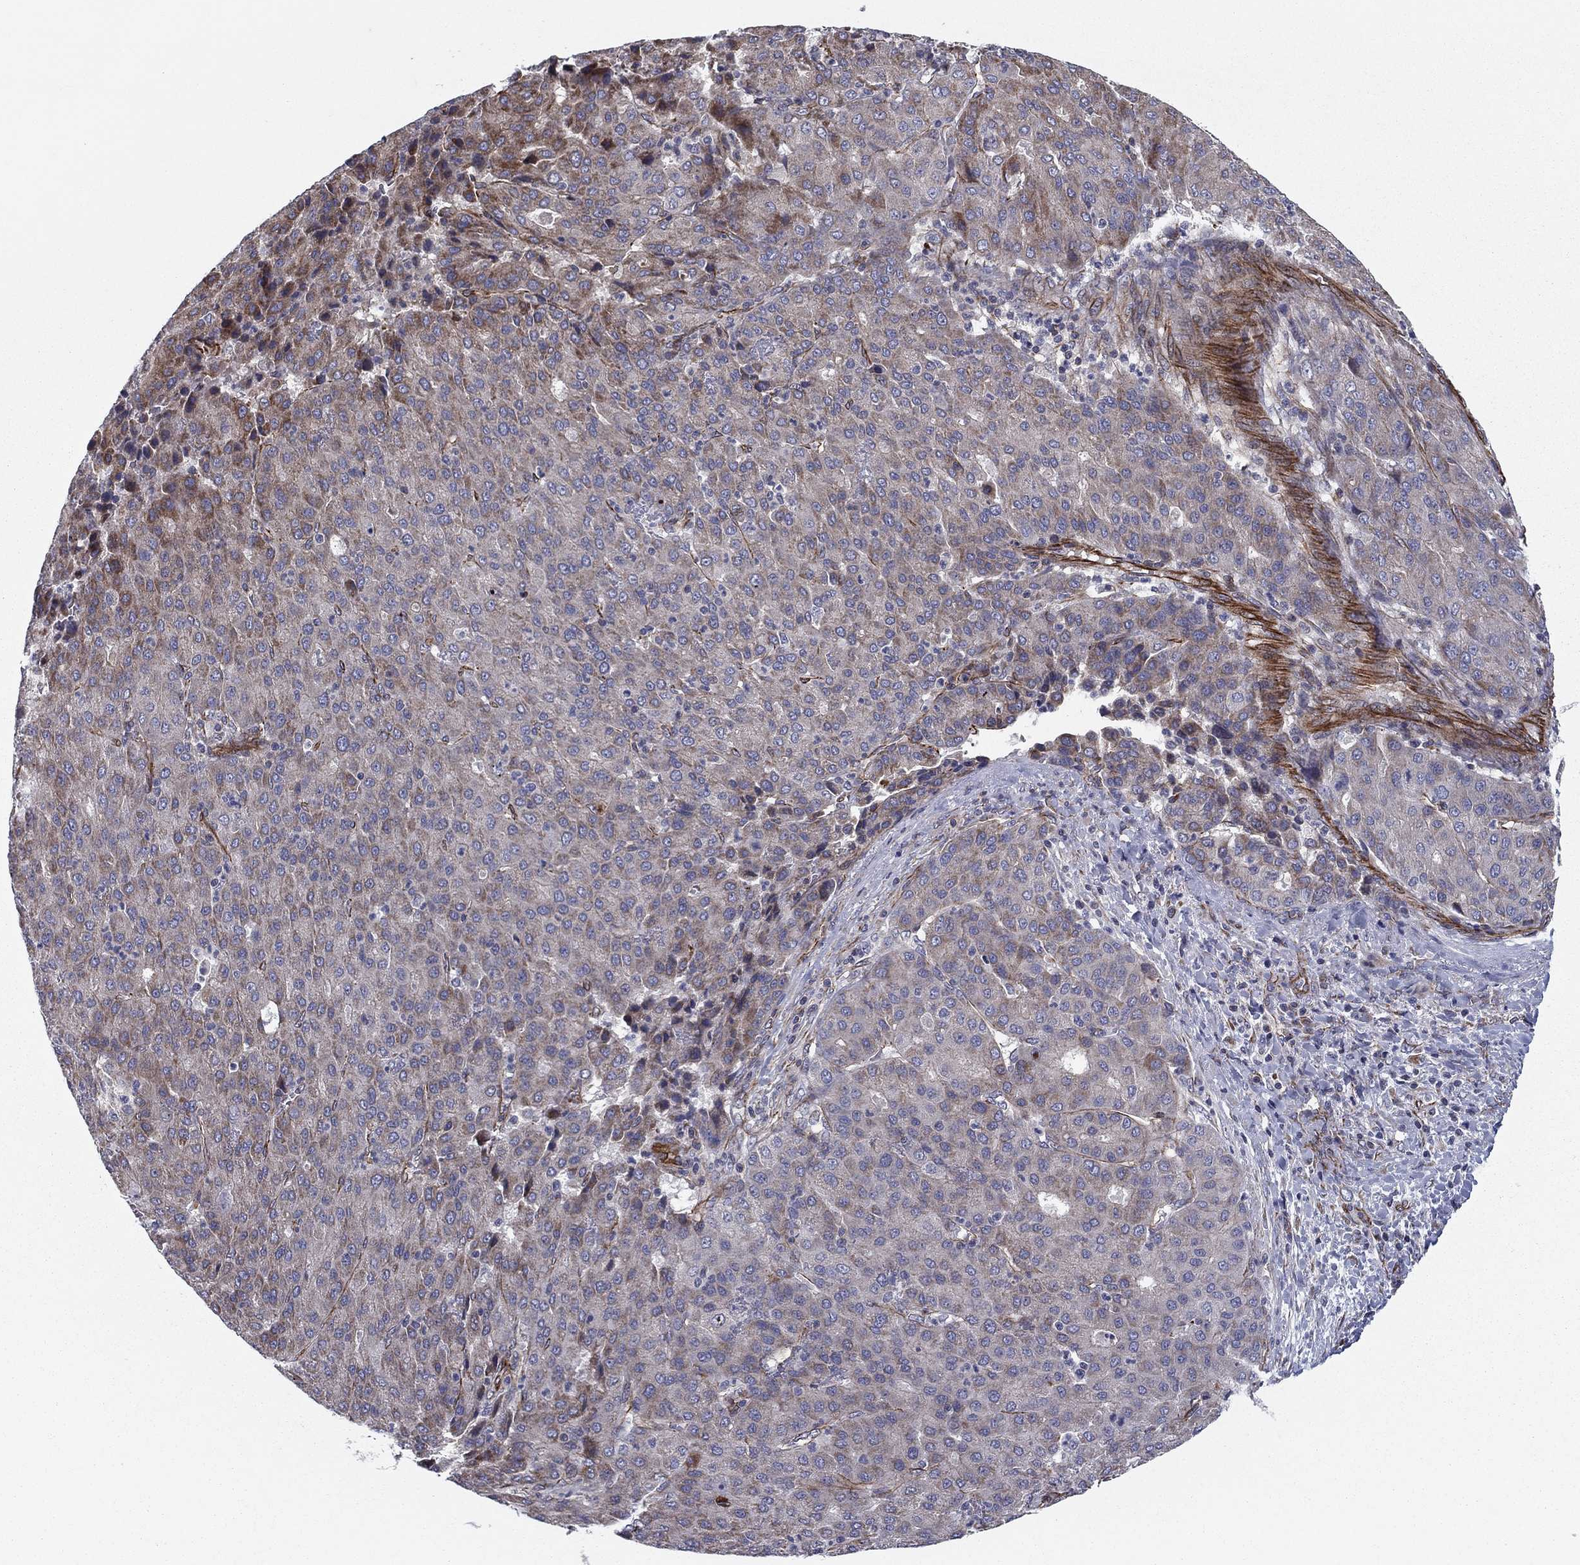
{"staining": {"intensity": "moderate", "quantity": "<25%", "location": "cytoplasmic/membranous"}, "tissue": "liver cancer", "cell_type": "Tumor cells", "image_type": "cancer", "snomed": [{"axis": "morphology", "description": "Carcinoma, Hepatocellular, NOS"}, {"axis": "topography", "description": "Liver"}], "caption": "This photomicrograph exhibits IHC staining of human liver hepatocellular carcinoma, with low moderate cytoplasmic/membranous positivity in about <25% of tumor cells.", "gene": "CLSTN1", "patient": {"sex": "male", "age": 65}}